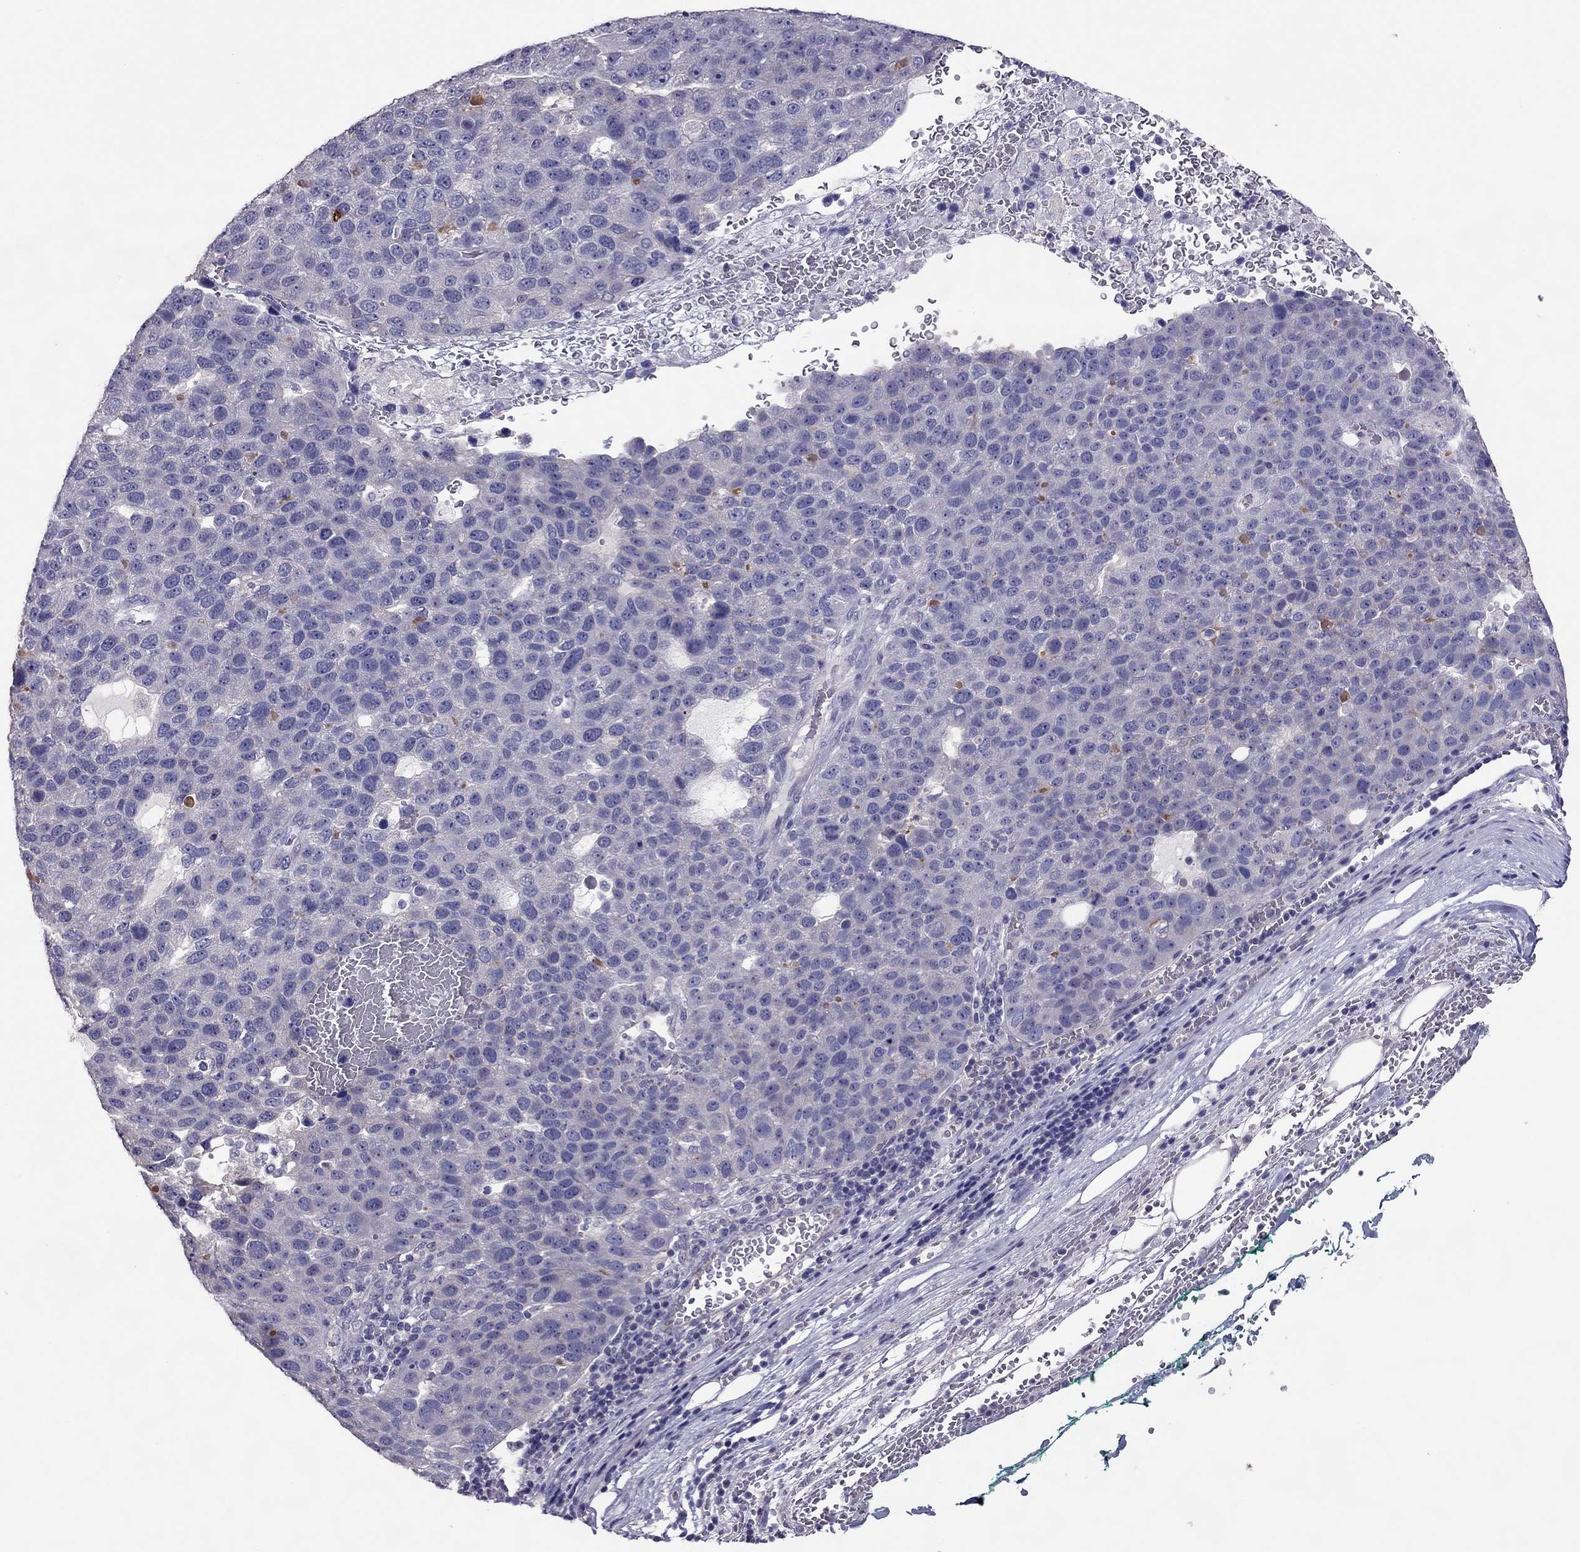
{"staining": {"intensity": "negative", "quantity": "none", "location": "none"}, "tissue": "pancreatic cancer", "cell_type": "Tumor cells", "image_type": "cancer", "snomed": [{"axis": "morphology", "description": "Adenocarcinoma, NOS"}, {"axis": "topography", "description": "Pancreas"}], "caption": "Image shows no protein expression in tumor cells of pancreatic cancer tissue.", "gene": "LRRC46", "patient": {"sex": "female", "age": 61}}